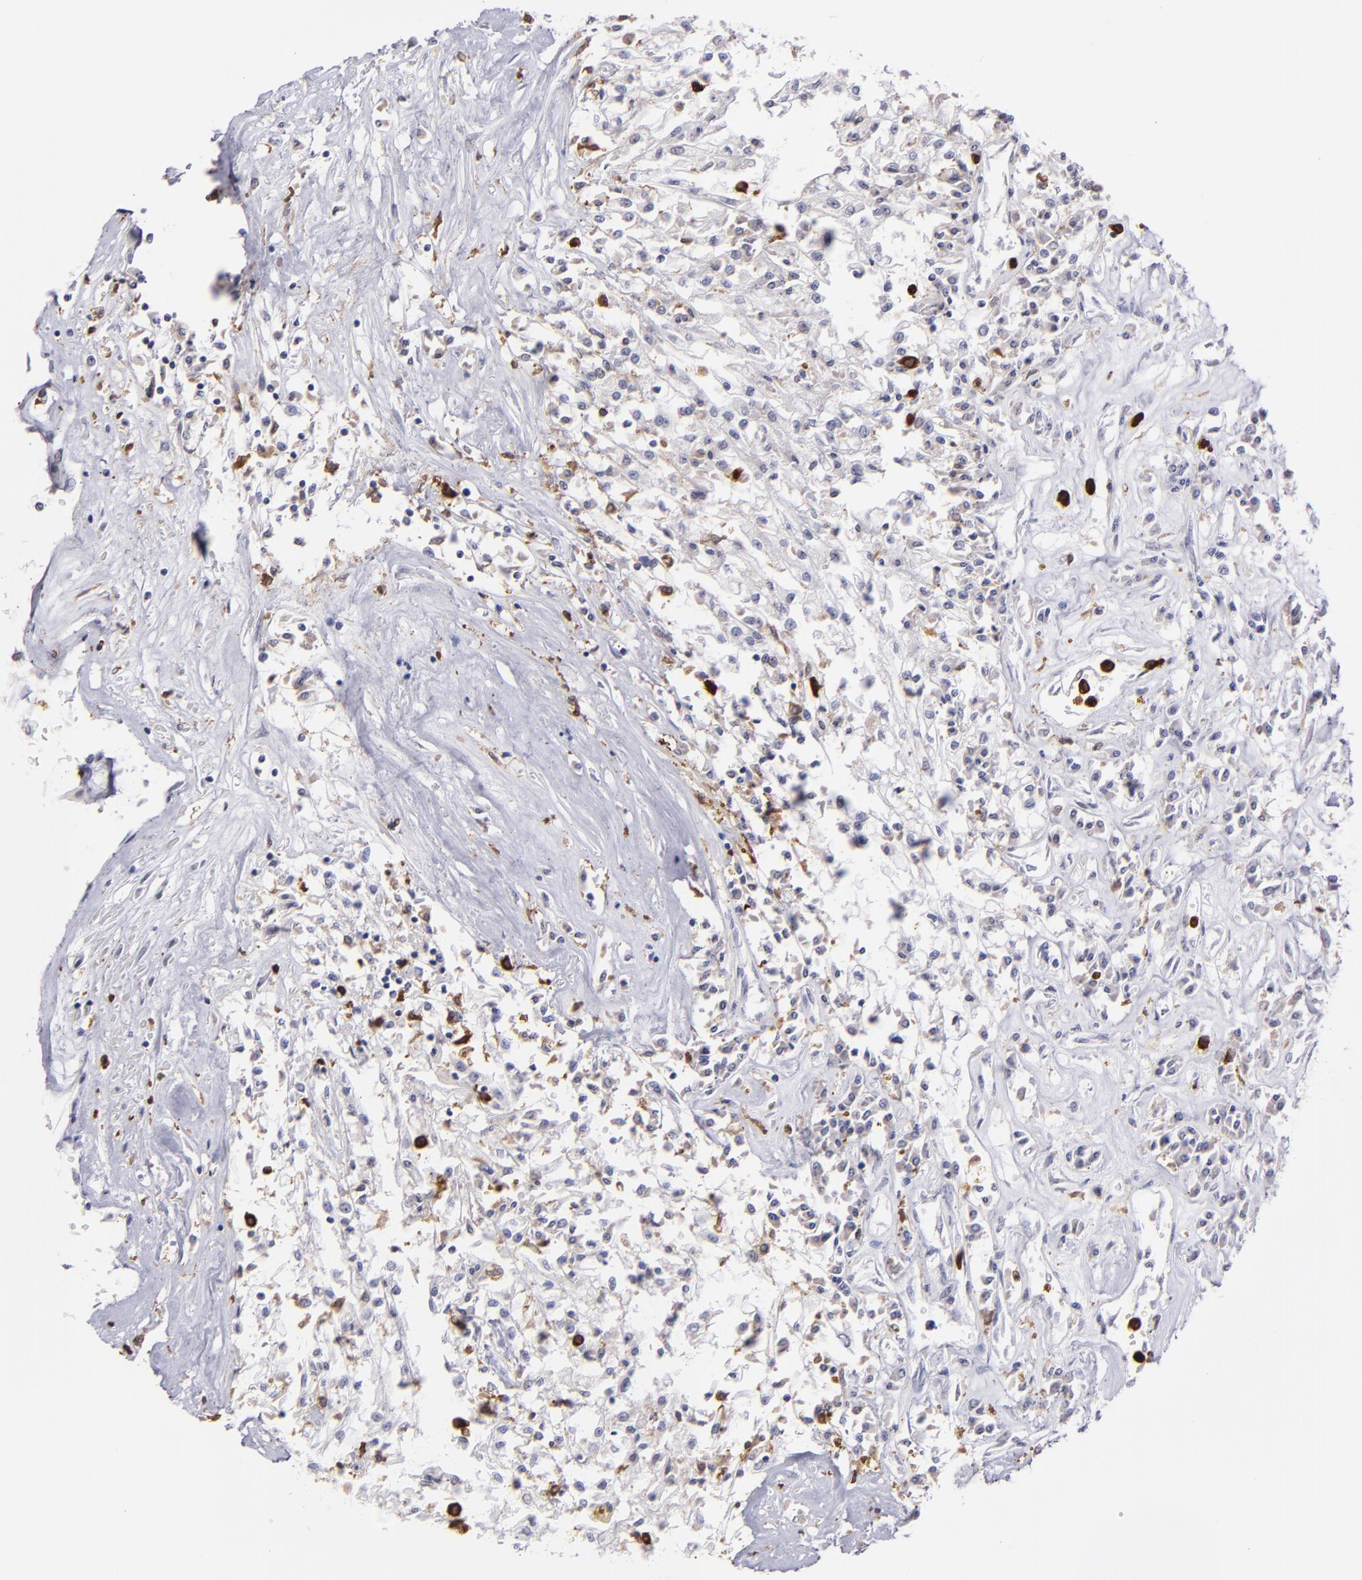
{"staining": {"intensity": "negative", "quantity": "none", "location": "none"}, "tissue": "renal cancer", "cell_type": "Tumor cells", "image_type": "cancer", "snomed": [{"axis": "morphology", "description": "Adenocarcinoma, NOS"}, {"axis": "topography", "description": "Kidney"}], "caption": "This is a histopathology image of immunohistochemistry staining of adenocarcinoma (renal), which shows no staining in tumor cells.", "gene": "NCF2", "patient": {"sex": "male", "age": 78}}